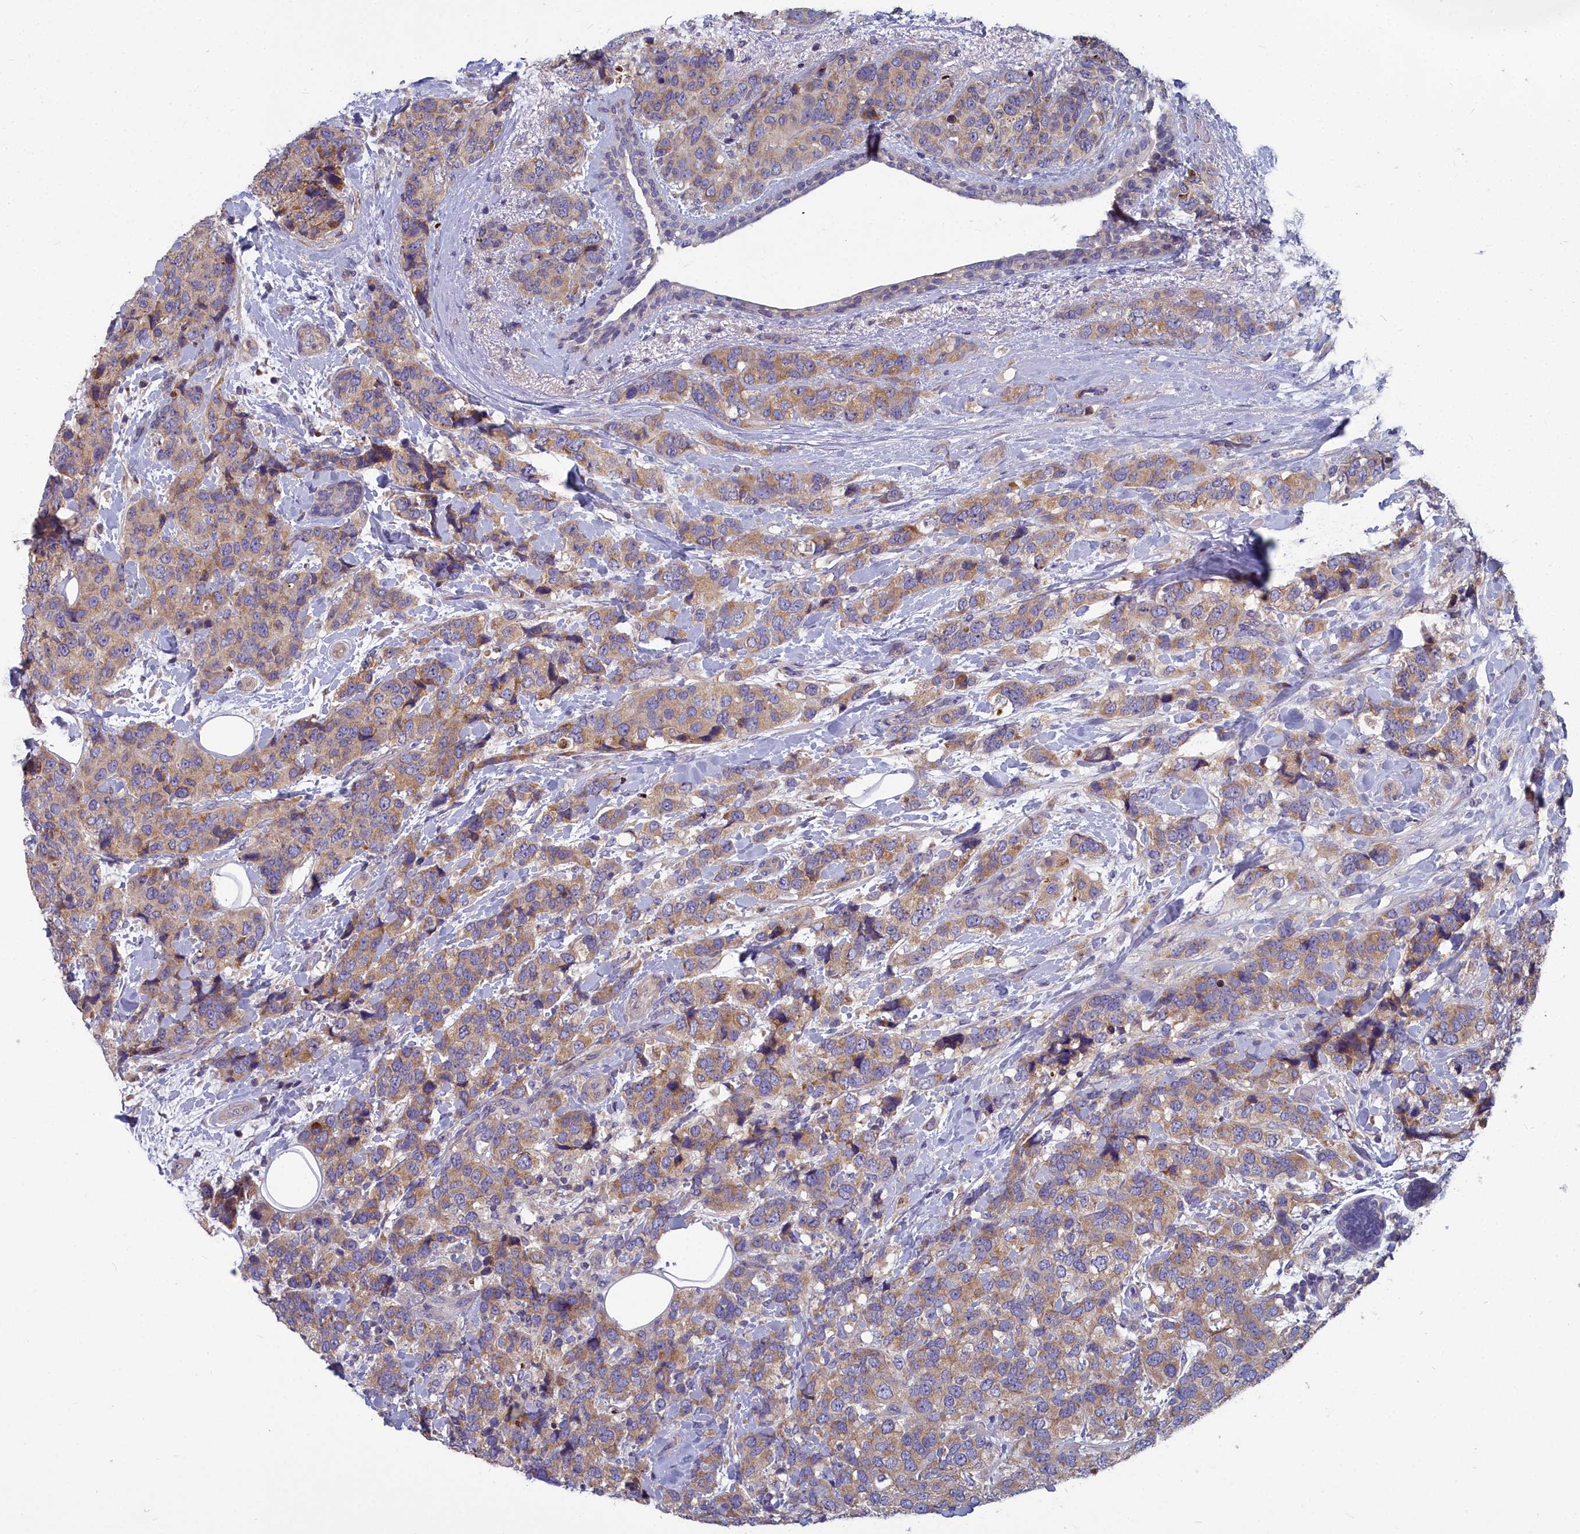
{"staining": {"intensity": "moderate", "quantity": ">75%", "location": "cytoplasmic/membranous"}, "tissue": "breast cancer", "cell_type": "Tumor cells", "image_type": "cancer", "snomed": [{"axis": "morphology", "description": "Lobular carcinoma"}, {"axis": "topography", "description": "Breast"}], "caption": "Moderate cytoplasmic/membranous staining is identified in approximately >75% of tumor cells in breast lobular carcinoma. (IHC, brightfield microscopy, high magnification).", "gene": "COX20", "patient": {"sex": "female", "age": 59}}